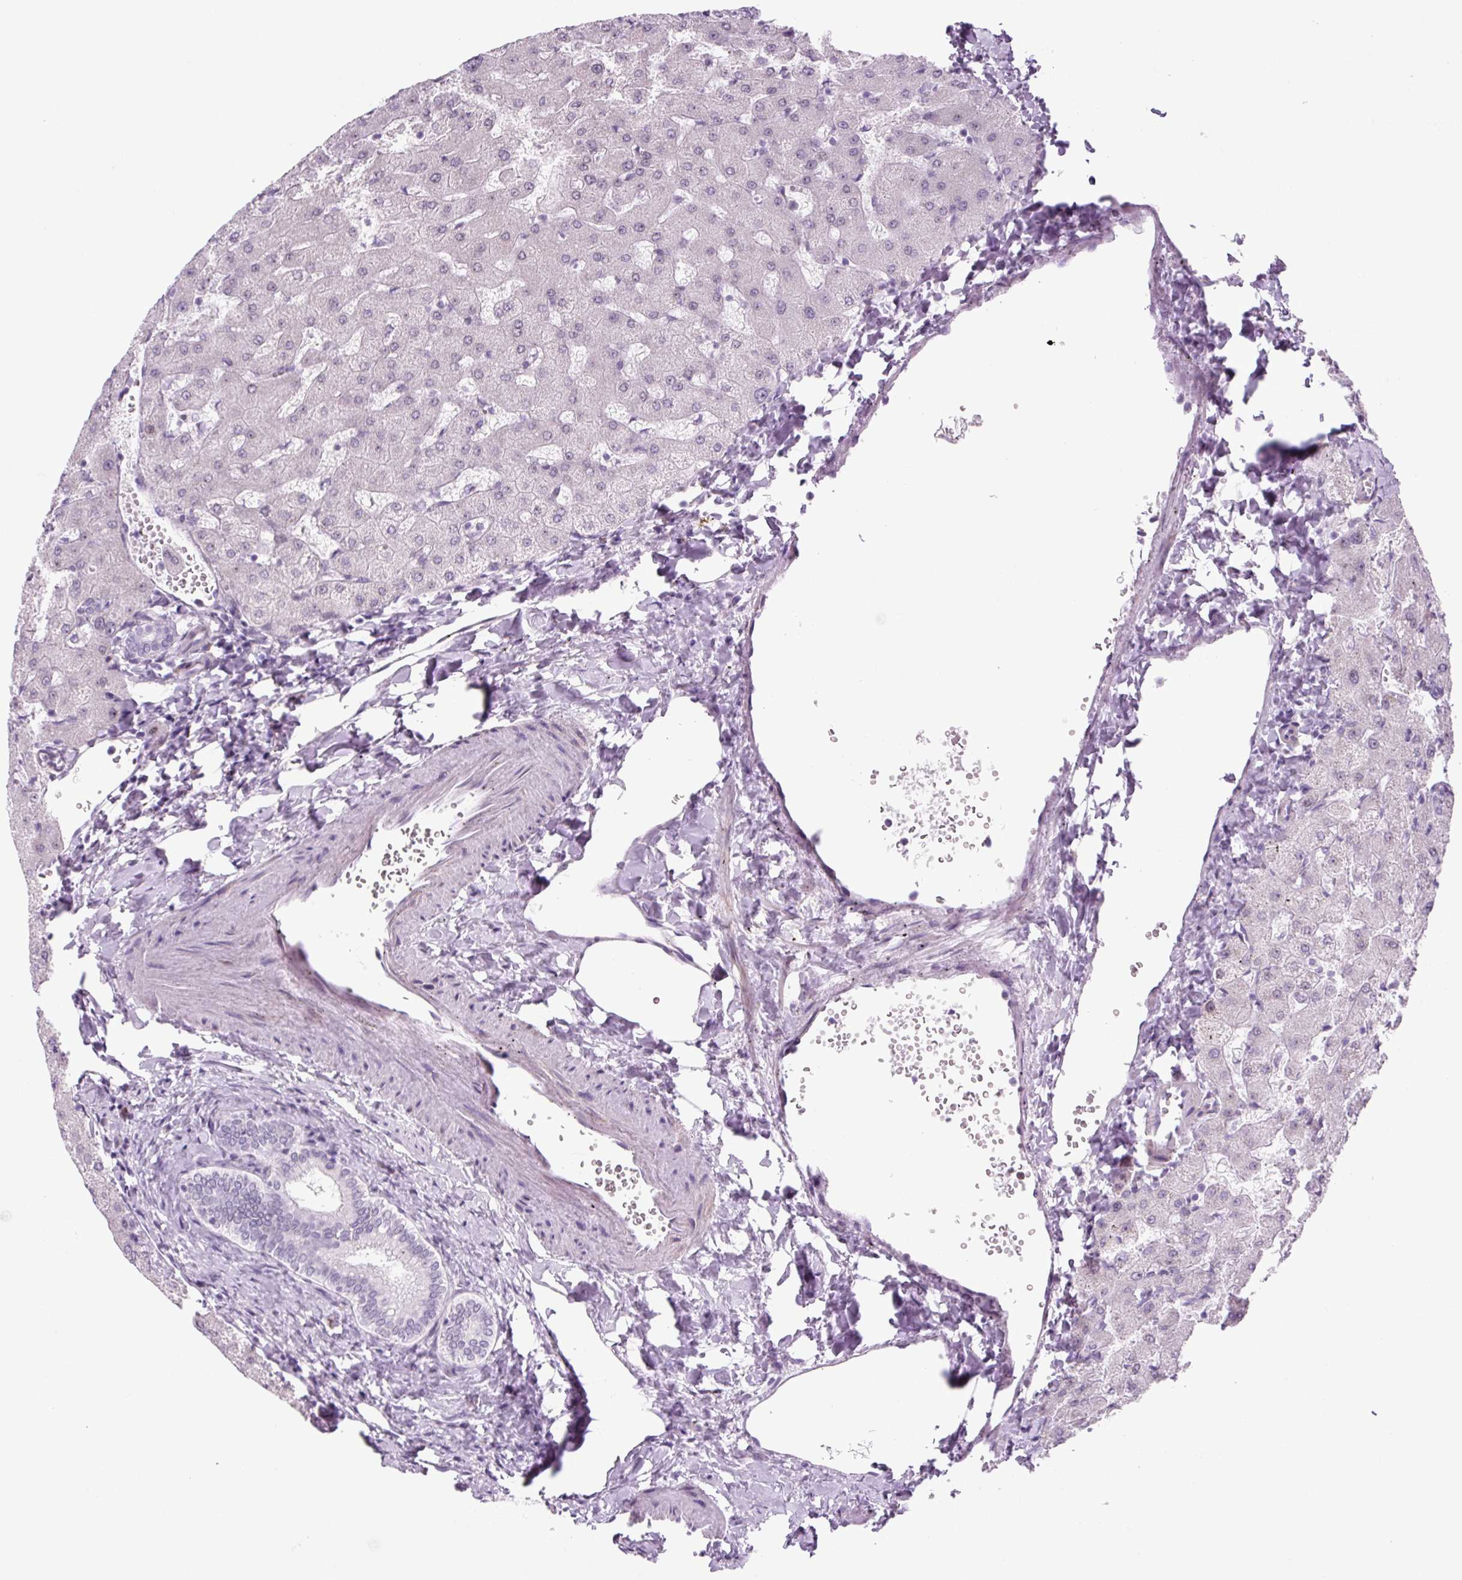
{"staining": {"intensity": "negative", "quantity": "none", "location": "none"}, "tissue": "liver", "cell_type": "Cholangiocytes", "image_type": "normal", "snomed": [{"axis": "morphology", "description": "Normal tissue, NOS"}, {"axis": "topography", "description": "Liver"}], "caption": "Immunohistochemistry image of unremarkable liver stained for a protein (brown), which exhibits no staining in cholangiocytes. (DAB (3,3'-diaminobenzidine) immunohistochemistry (IHC) visualized using brightfield microscopy, high magnification).", "gene": "RRS1", "patient": {"sex": "female", "age": 63}}